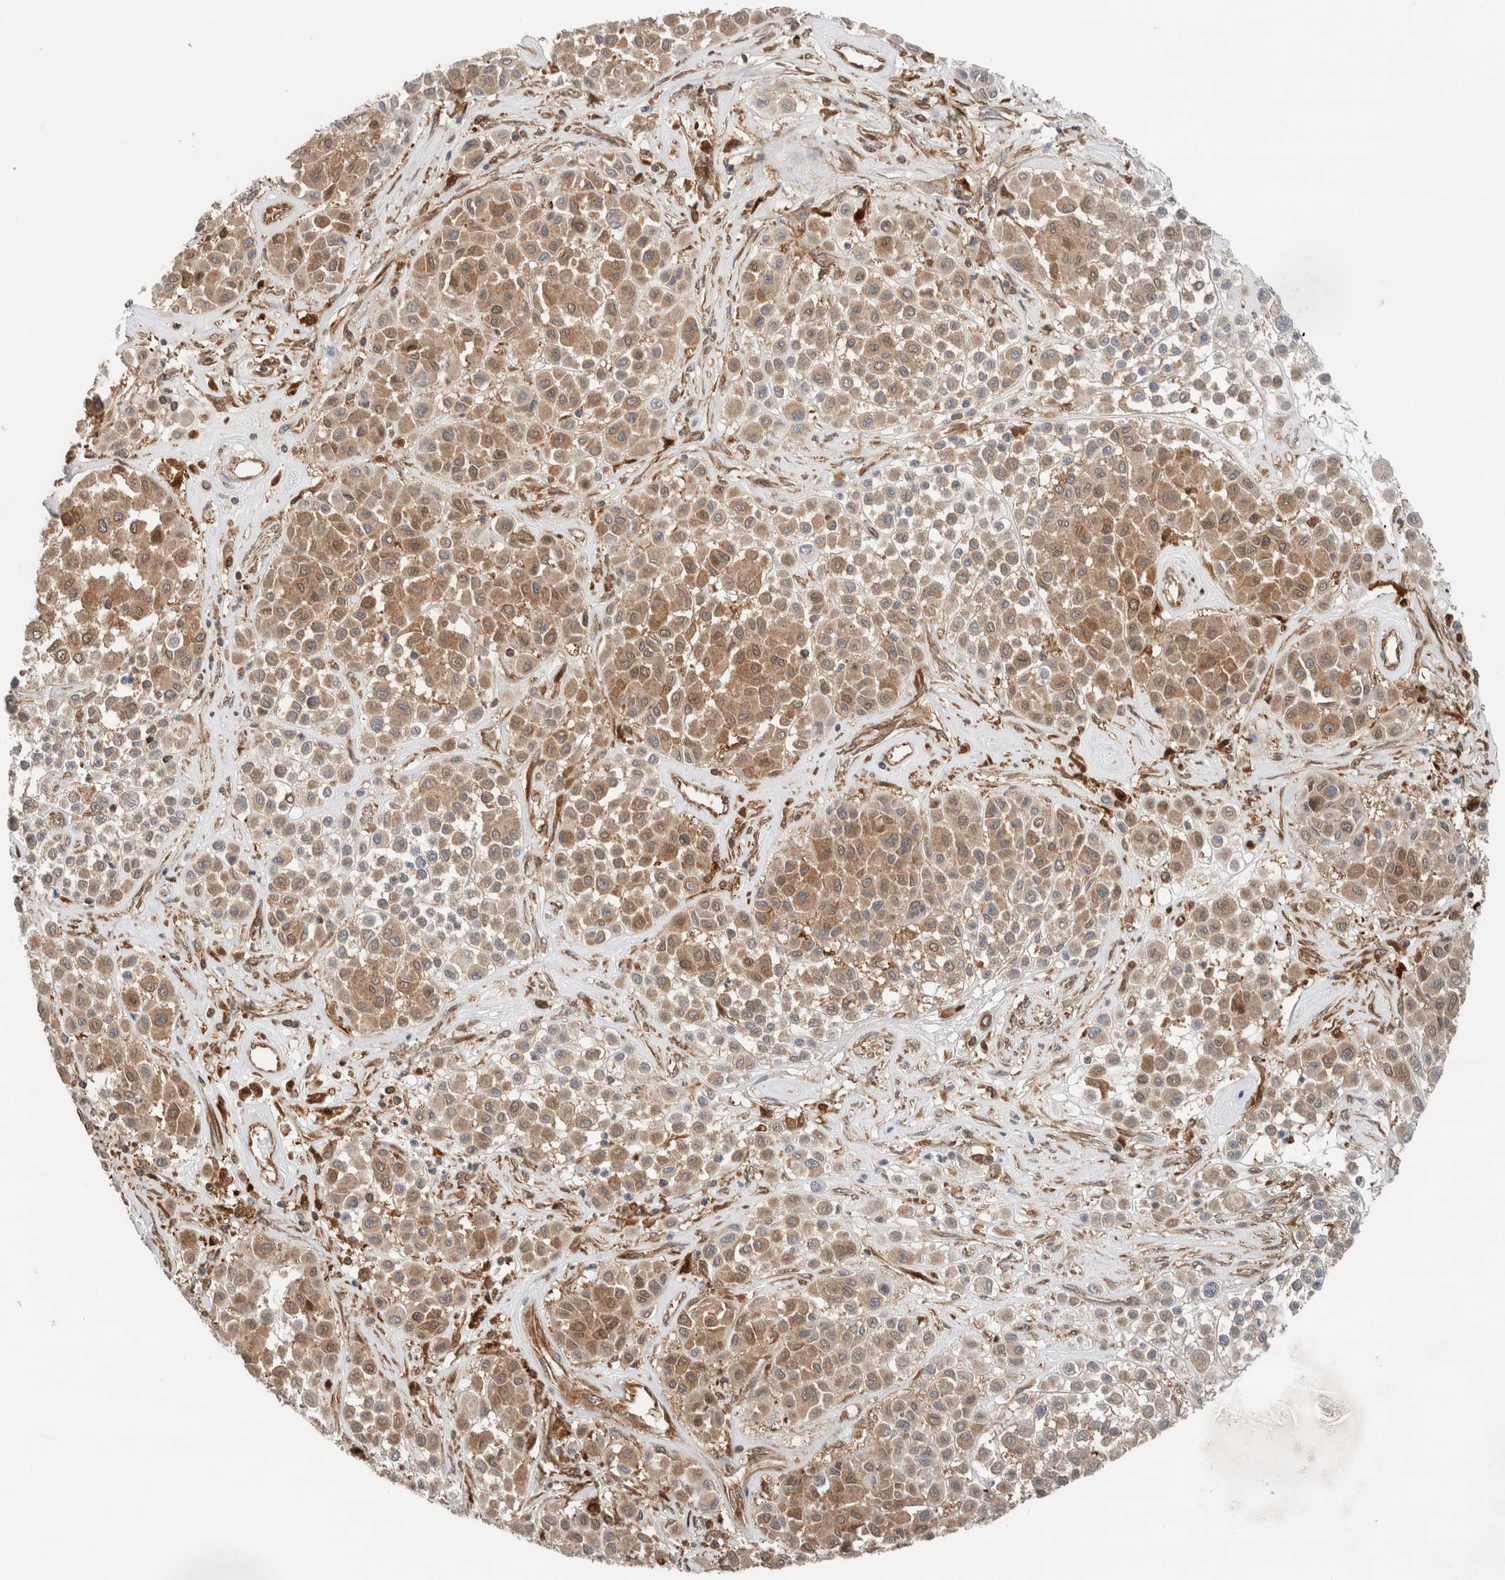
{"staining": {"intensity": "moderate", "quantity": ">75%", "location": "cytoplasmic/membranous,nuclear"}, "tissue": "melanoma", "cell_type": "Tumor cells", "image_type": "cancer", "snomed": [{"axis": "morphology", "description": "Malignant melanoma, Metastatic site"}, {"axis": "topography", "description": "Soft tissue"}], "caption": "Immunohistochemistry (IHC) of melanoma demonstrates medium levels of moderate cytoplasmic/membranous and nuclear staining in approximately >75% of tumor cells.", "gene": "XPNPEP1", "patient": {"sex": "male", "age": 41}}